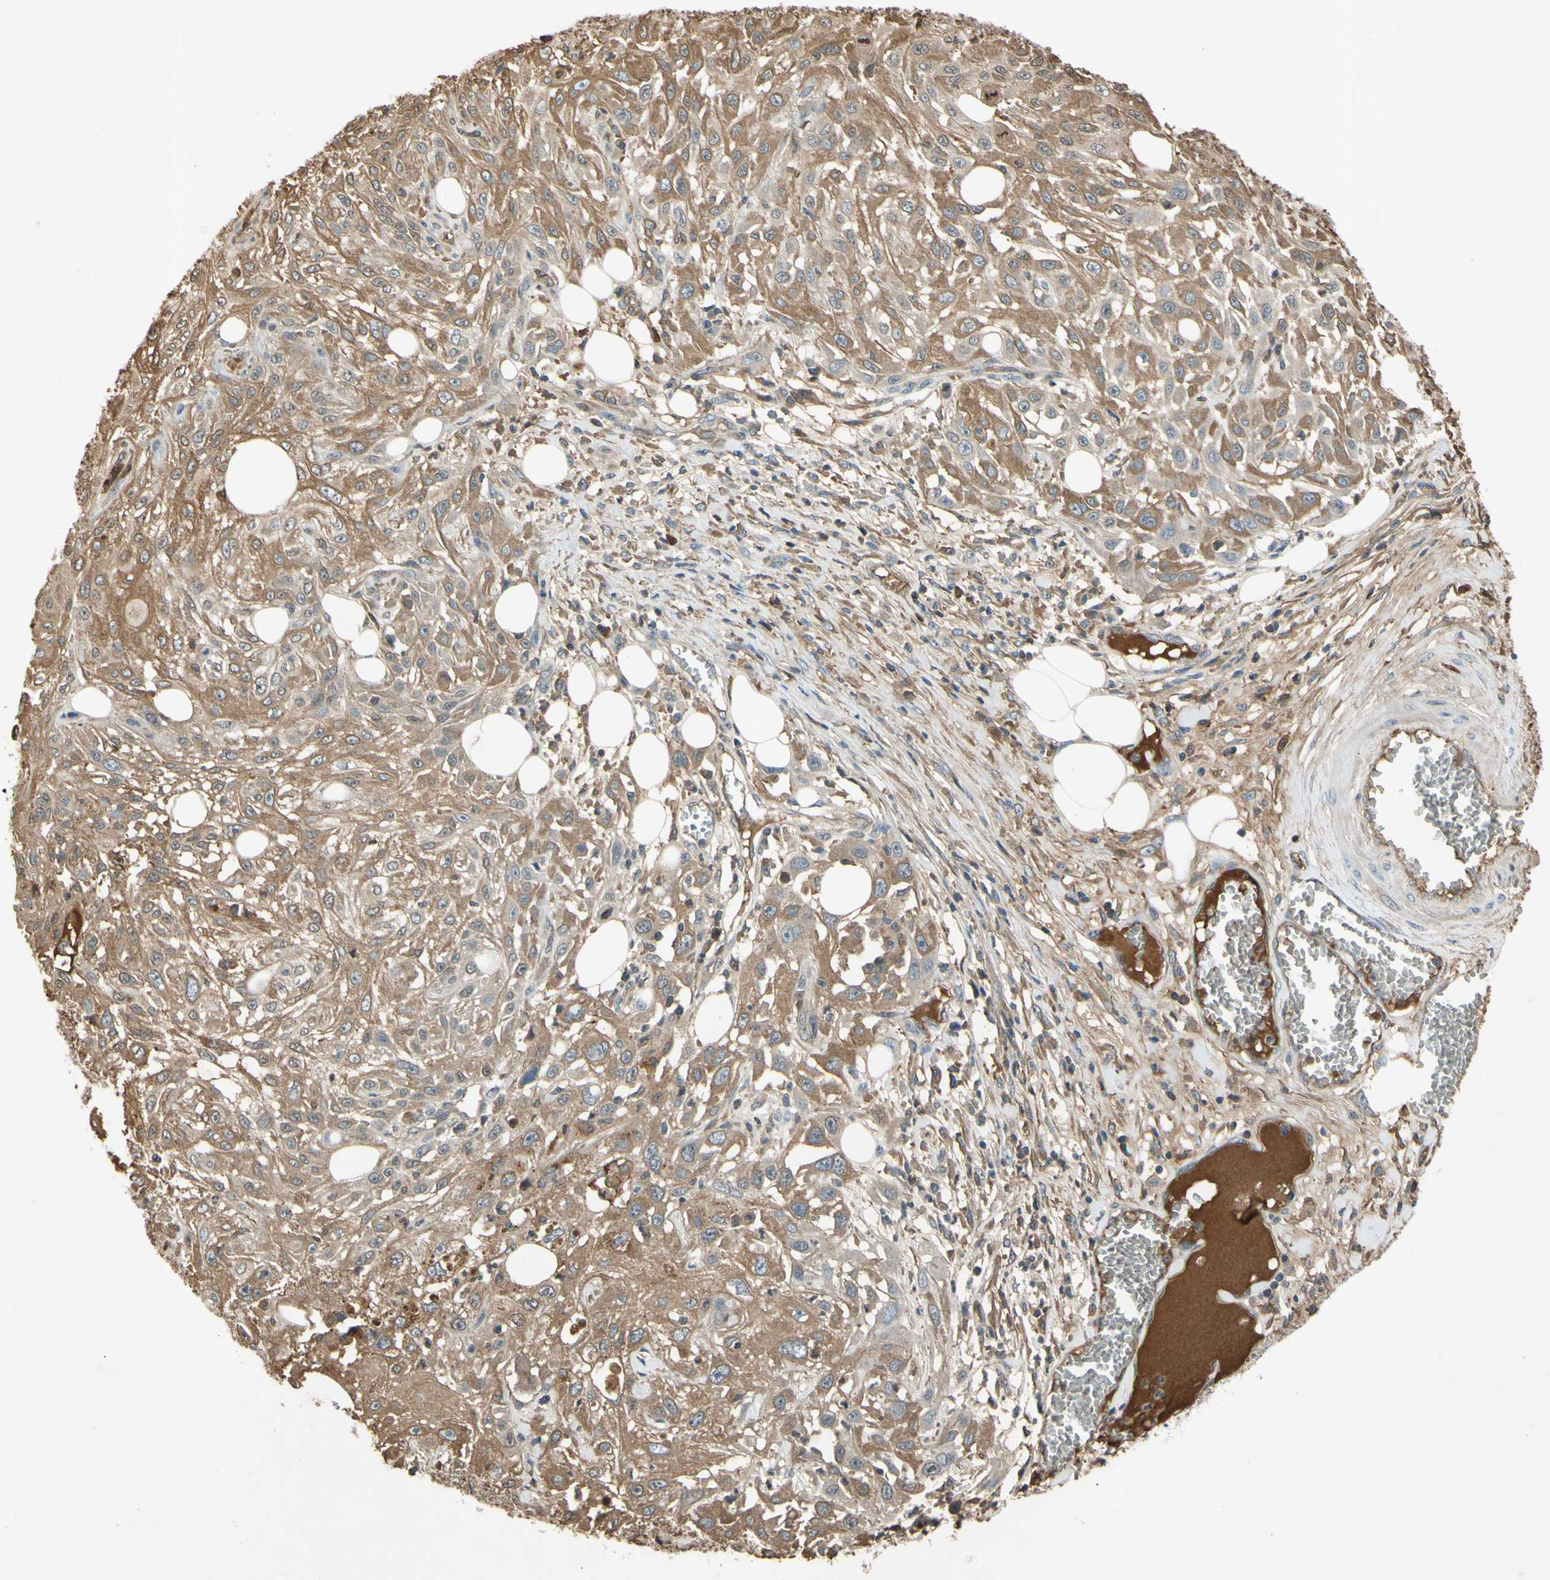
{"staining": {"intensity": "moderate", "quantity": ">75%", "location": "cytoplasmic/membranous"}, "tissue": "skin cancer", "cell_type": "Tumor cells", "image_type": "cancer", "snomed": [{"axis": "morphology", "description": "Squamous cell carcinoma, NOS"}, {"axis": "topography", "description": "Skin"}], "caption": "A brown stain labels moderate cytoplasmic/membranous staining of a protein in skin squamous cell carcinoma tumor cells. Ihc stains the protein in brown and the nuclei are stained blue.", "gene": "TIMP2", "patient": {"sex": "male", "age": 75}}